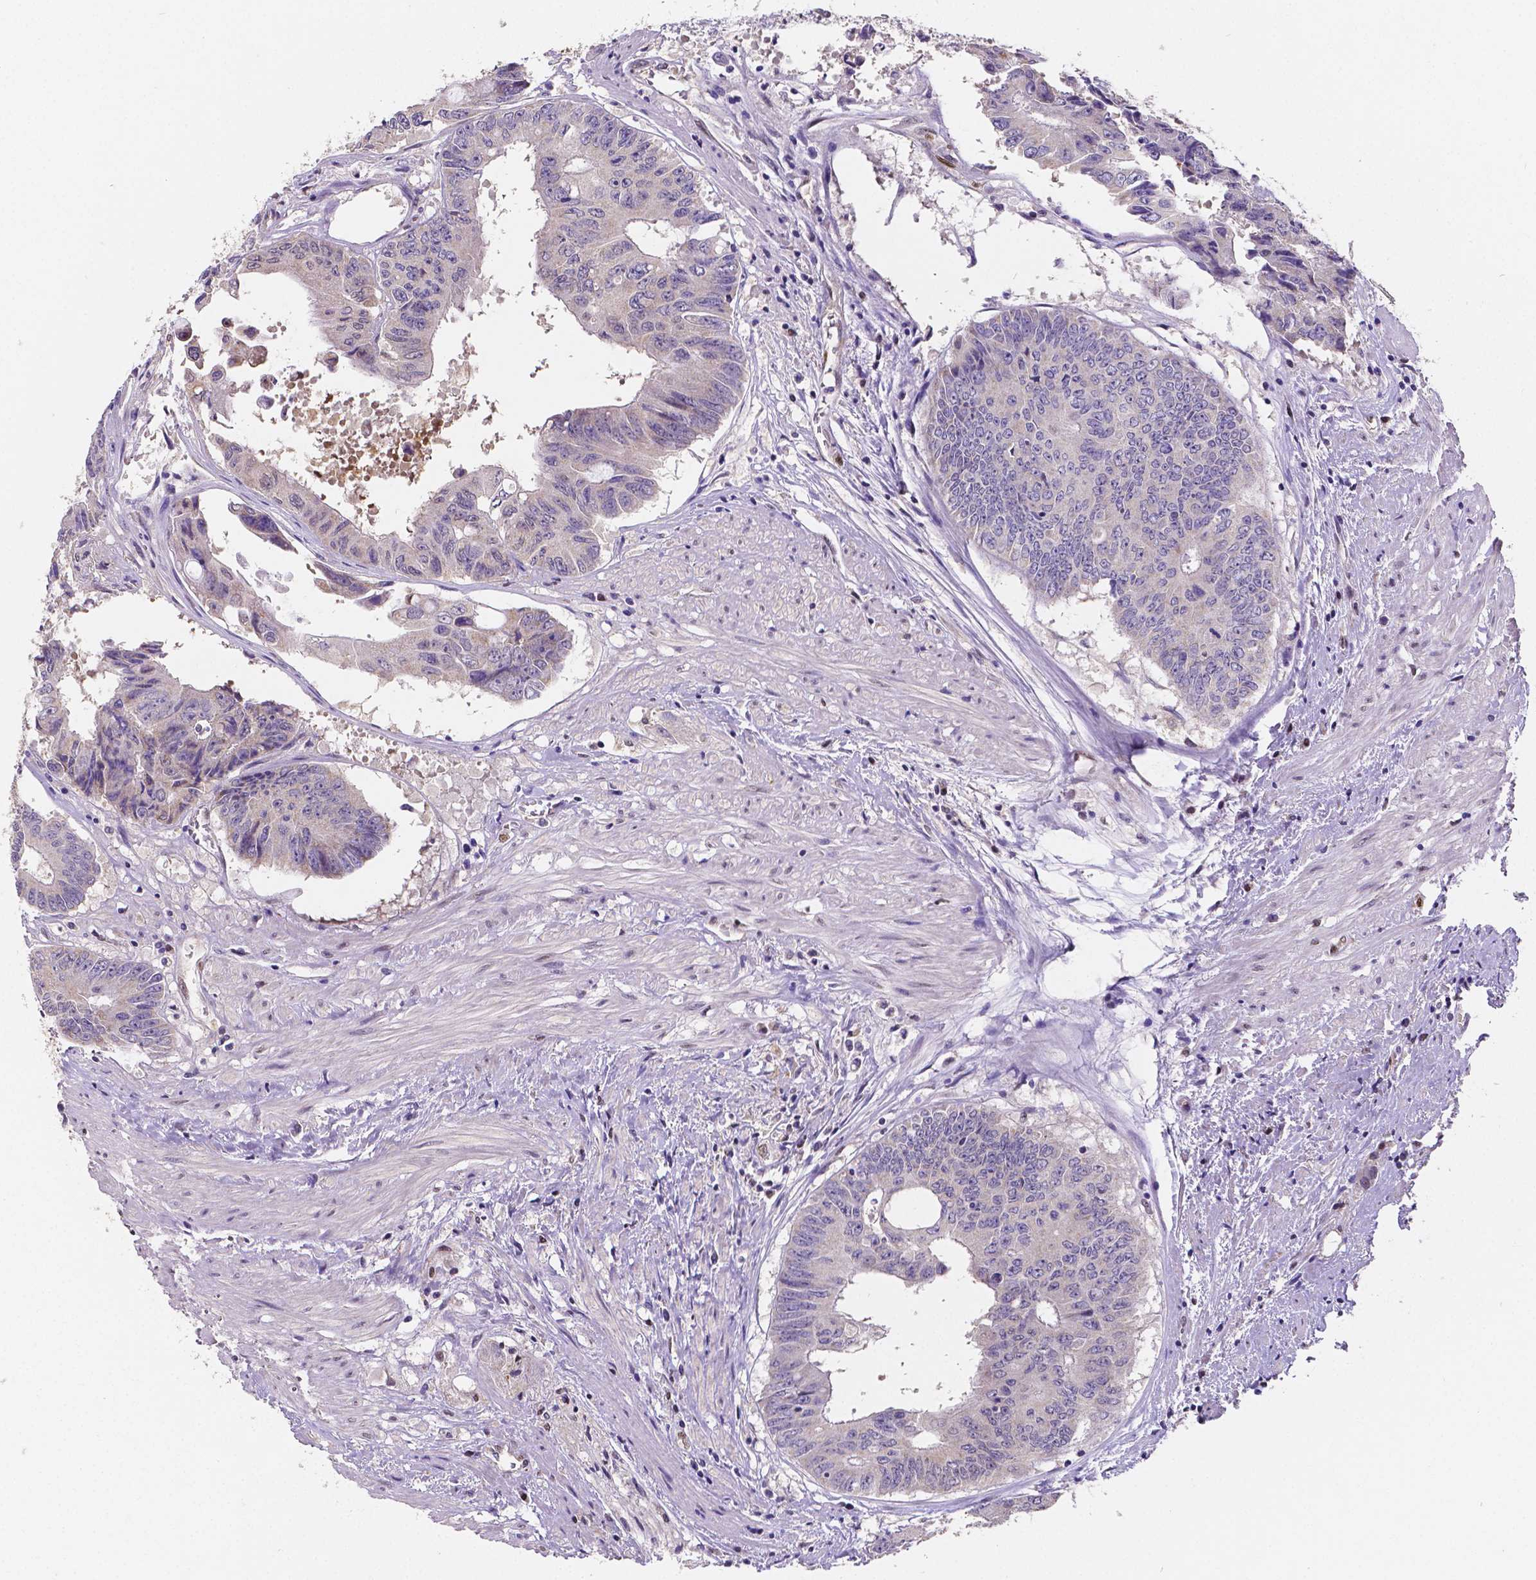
{"staining": {"intensity": "negative", "quantity": "none", "location": "none"}, "tissue": "colorectal cancer", "cell_type": "Tumor cells", "image_type": "cancer", "snomed": [{"axis": "morphology", "description": "Adenocarcinoma, NOS"}, {"axis": "topography", "description": "Rectum"}], "caption": "Colorectal adenocarcinoma stained for a protein using immunohistochemistry exhibits no expression tumor cells.", "gene": "MEF2C", "patient": {"sex": "male", "age": 59}}